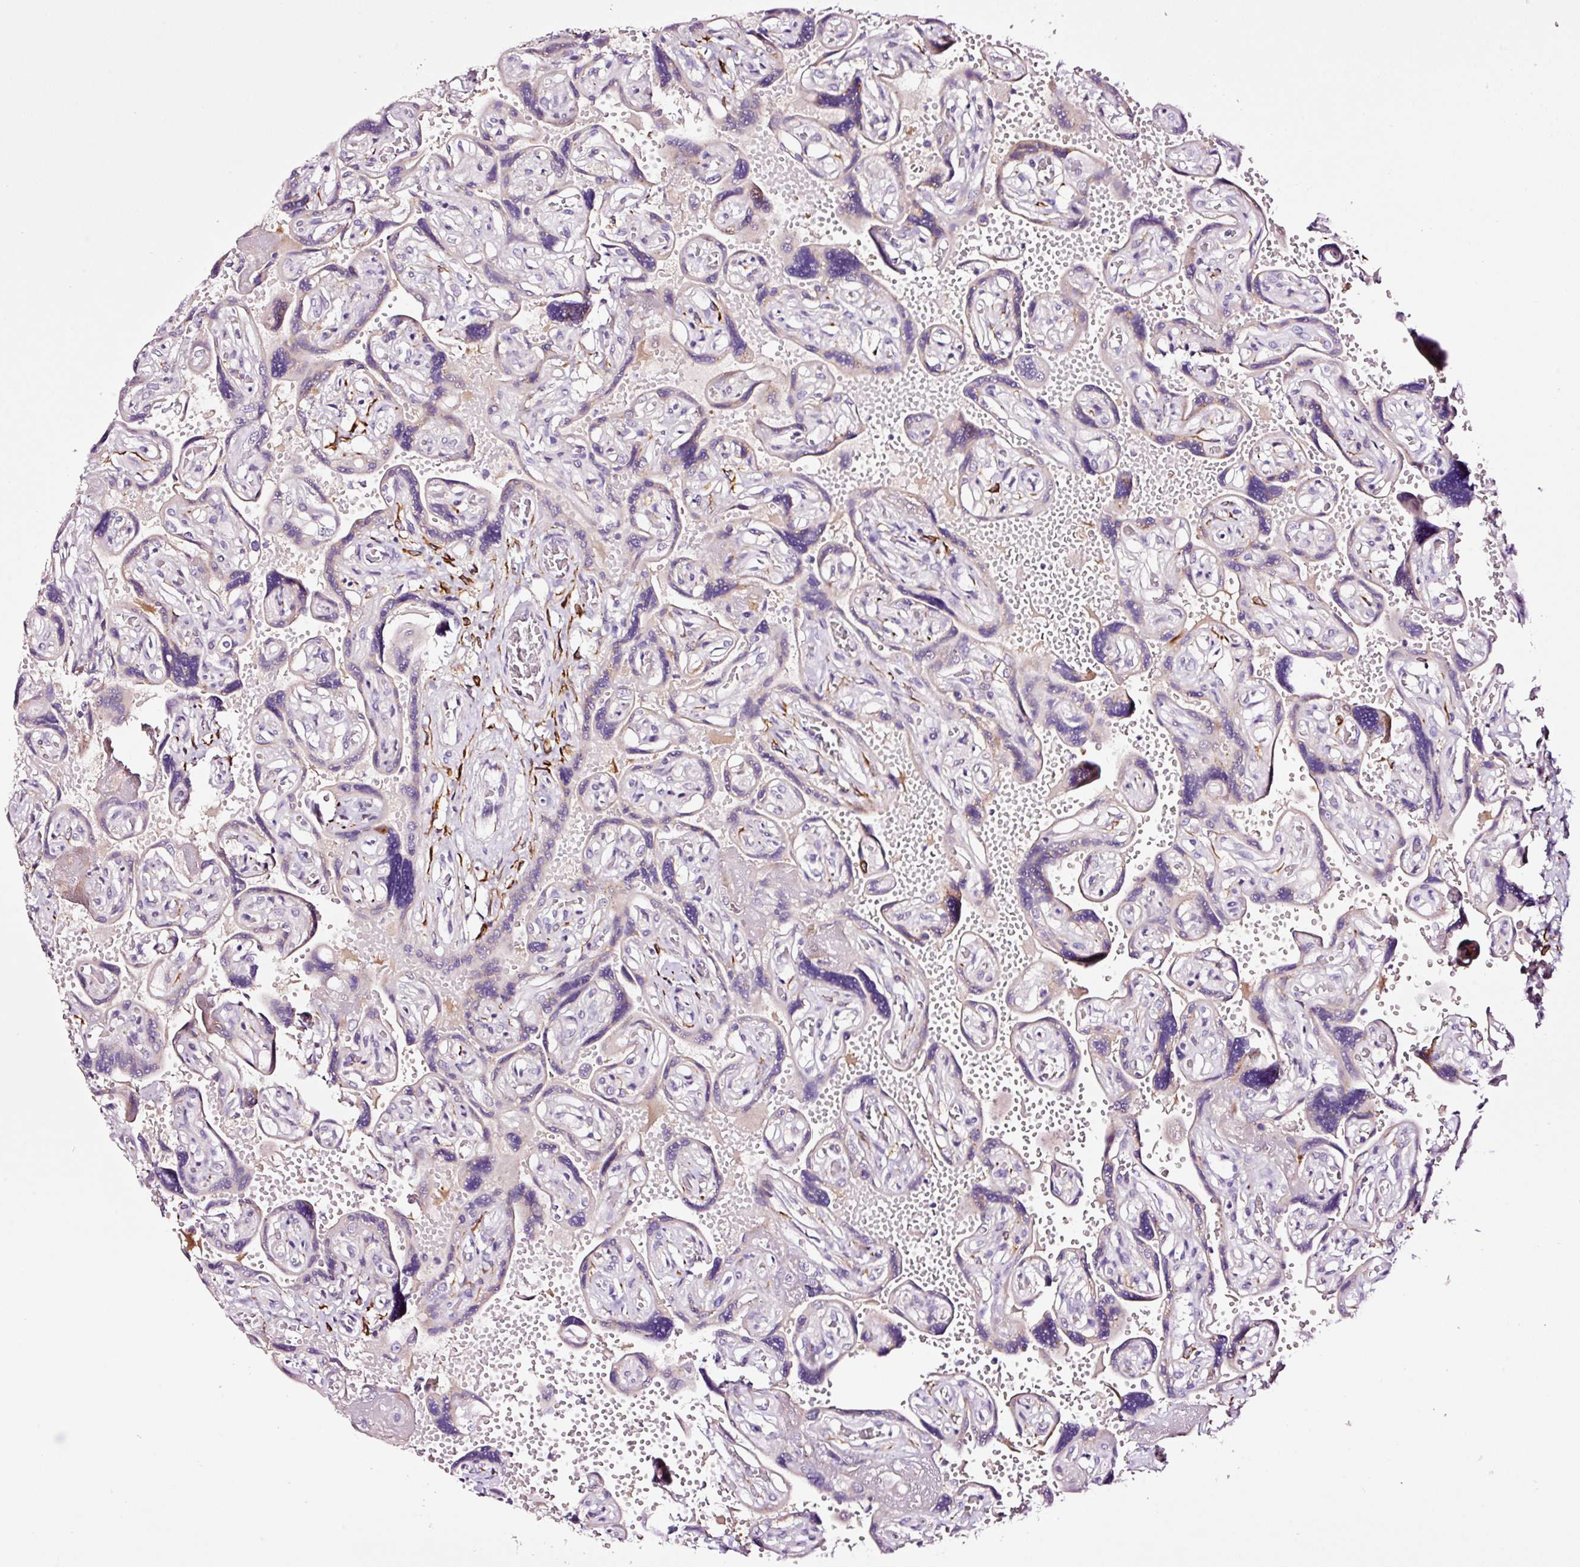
{"staining": {"intensity": "weak", "quantity": "<25%", "location": "cytoplasmic/membranous"}, "tissue": "placenta", "cell_type": "Trophoblastic cells", "image_type": "normal", "snomed": [{"axis": "morphology", "description": "Normal tissue, NOS"}, {"axis": "topography", "description": "Placenta"}], "caption": "Normal placenta was stained to show a protein in brown. There is no significant expression in trophoblastic cells. (DAB immunohistochemistry (IHC) visualized using brightfield microscopy, high magnification).", "gene": "PAM", "patient": {"sex": "female", "age": 32}}